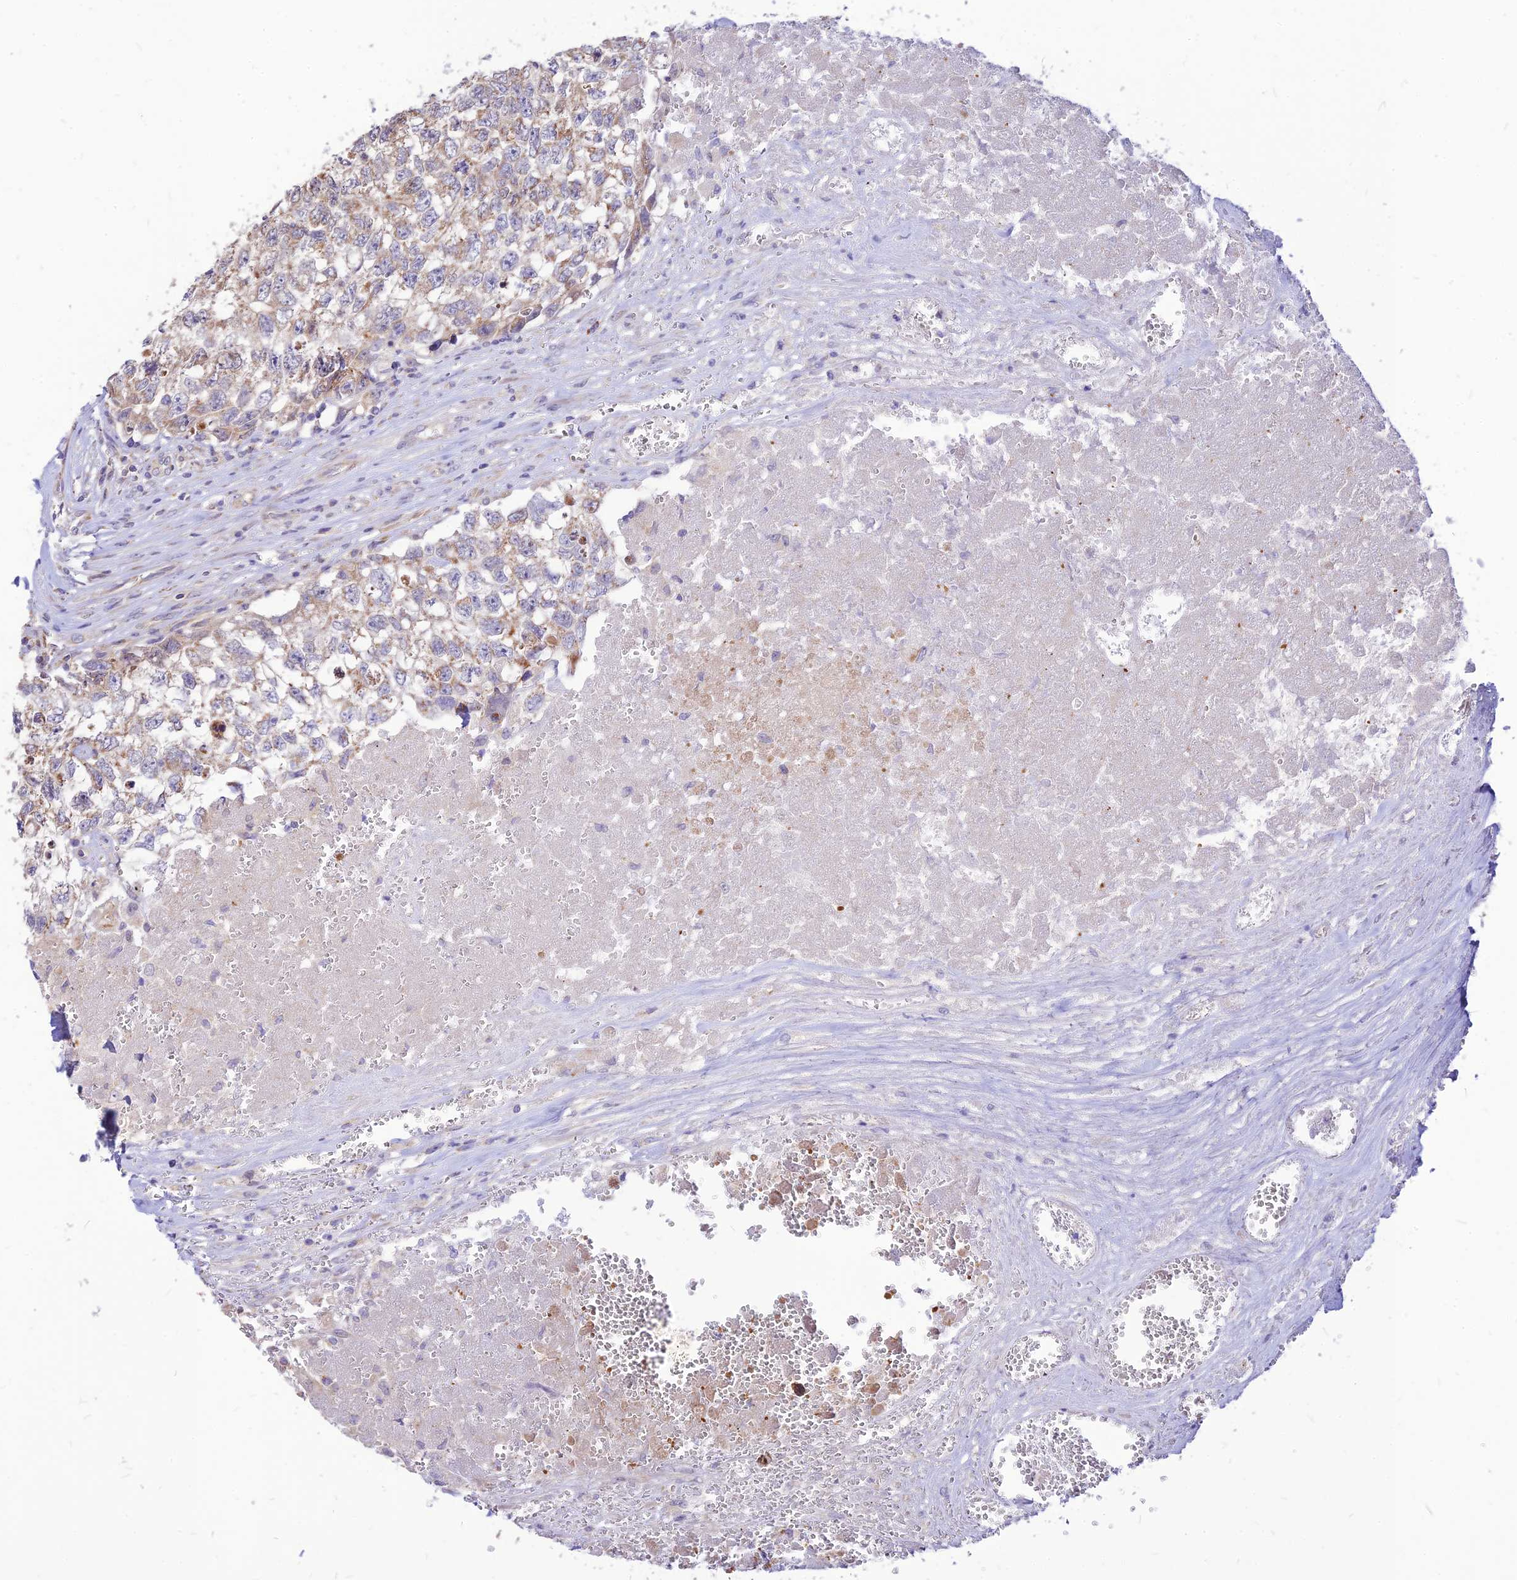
{"staining": {"intensity": "weak", "quantity": "25%-75%", "location": "cytoplasmic/membranous"}, "tissue": "testis cancer", "cell_type": "Tumor cells", "image_type": "cancer", "snomed": [{"axis": "morphology", "description": "Seminoma, NOS"}, {"axis": "morphology", "description": "Carcinoma, Embryonal, NOS"}, {"axis": "topography", "description": "Testis"}], "caption": "This photomicrograph demonstrates immunohistochemistry staining of testis cancer, with low weak cytoplasmic/membranous expression in about 25%-75% of tumor cells.", "gene": "ECI1", "patient": {"sex": "male", "age": 29}}